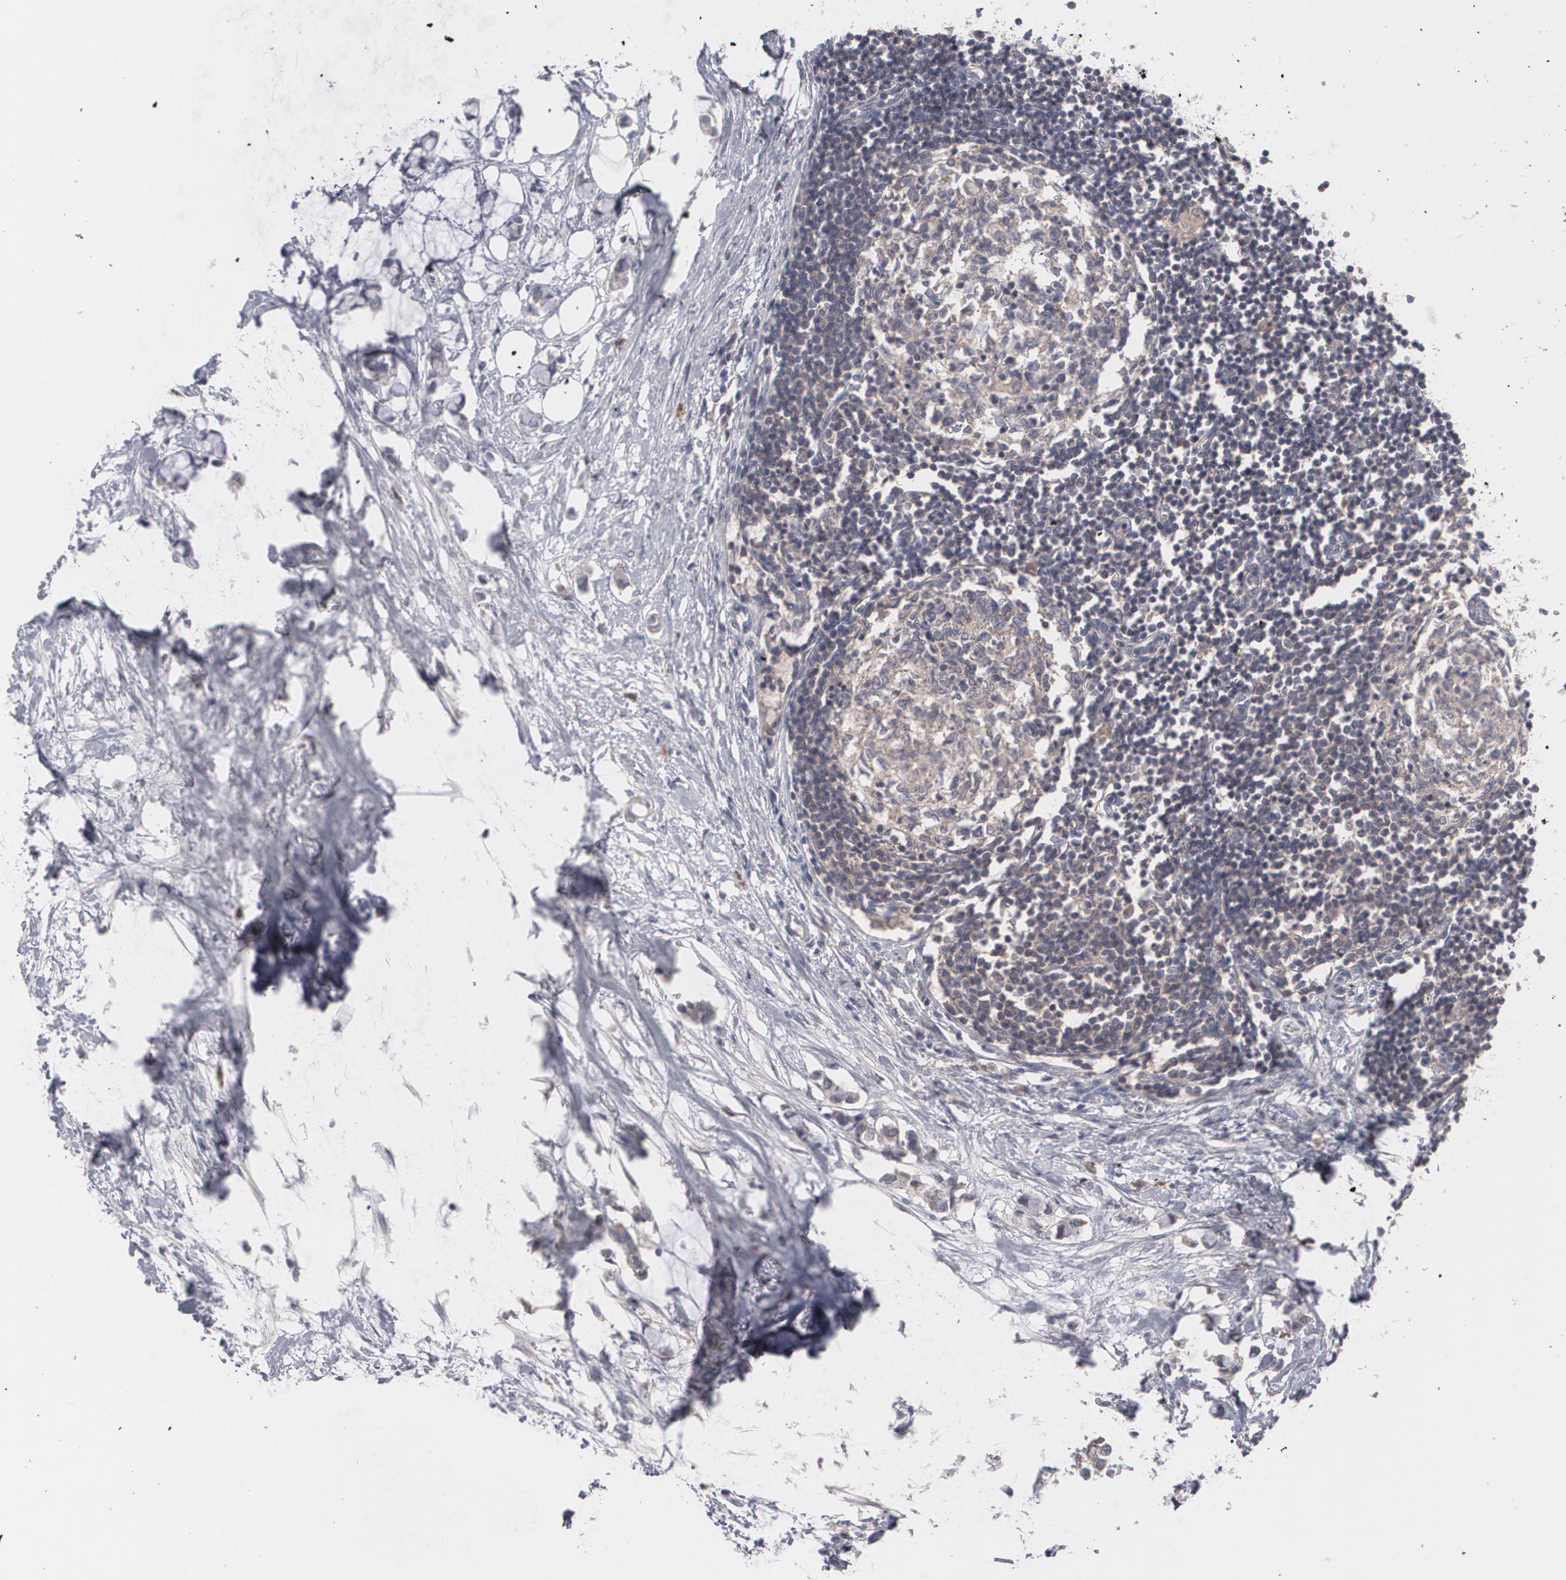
{"staining": {"intensity": "weak", "quantity": ">75%", "location": "cytoplasmic/membranous"}, "tissue": "colorectal cancer", "cell_type": "Tumor cells", "image_type": "cancer", "snomed": [{"axis": "morphology", "description": "Normal tissue, NOS"}, {"axis": "morphology", "description": "Adenocarcinoma, NOS"}, {"axis": "topography", "description": "Colon"}, {"axis": "topography", "description": "Peripheral nerve tissue"}], "caption": "Human colorectal cancer (adenocarcinoma) stained with a protein marker demonstrates weak staining in tumor cells.", "gene": "ARF6", "patient": {"sex": "male", "age": 14}}